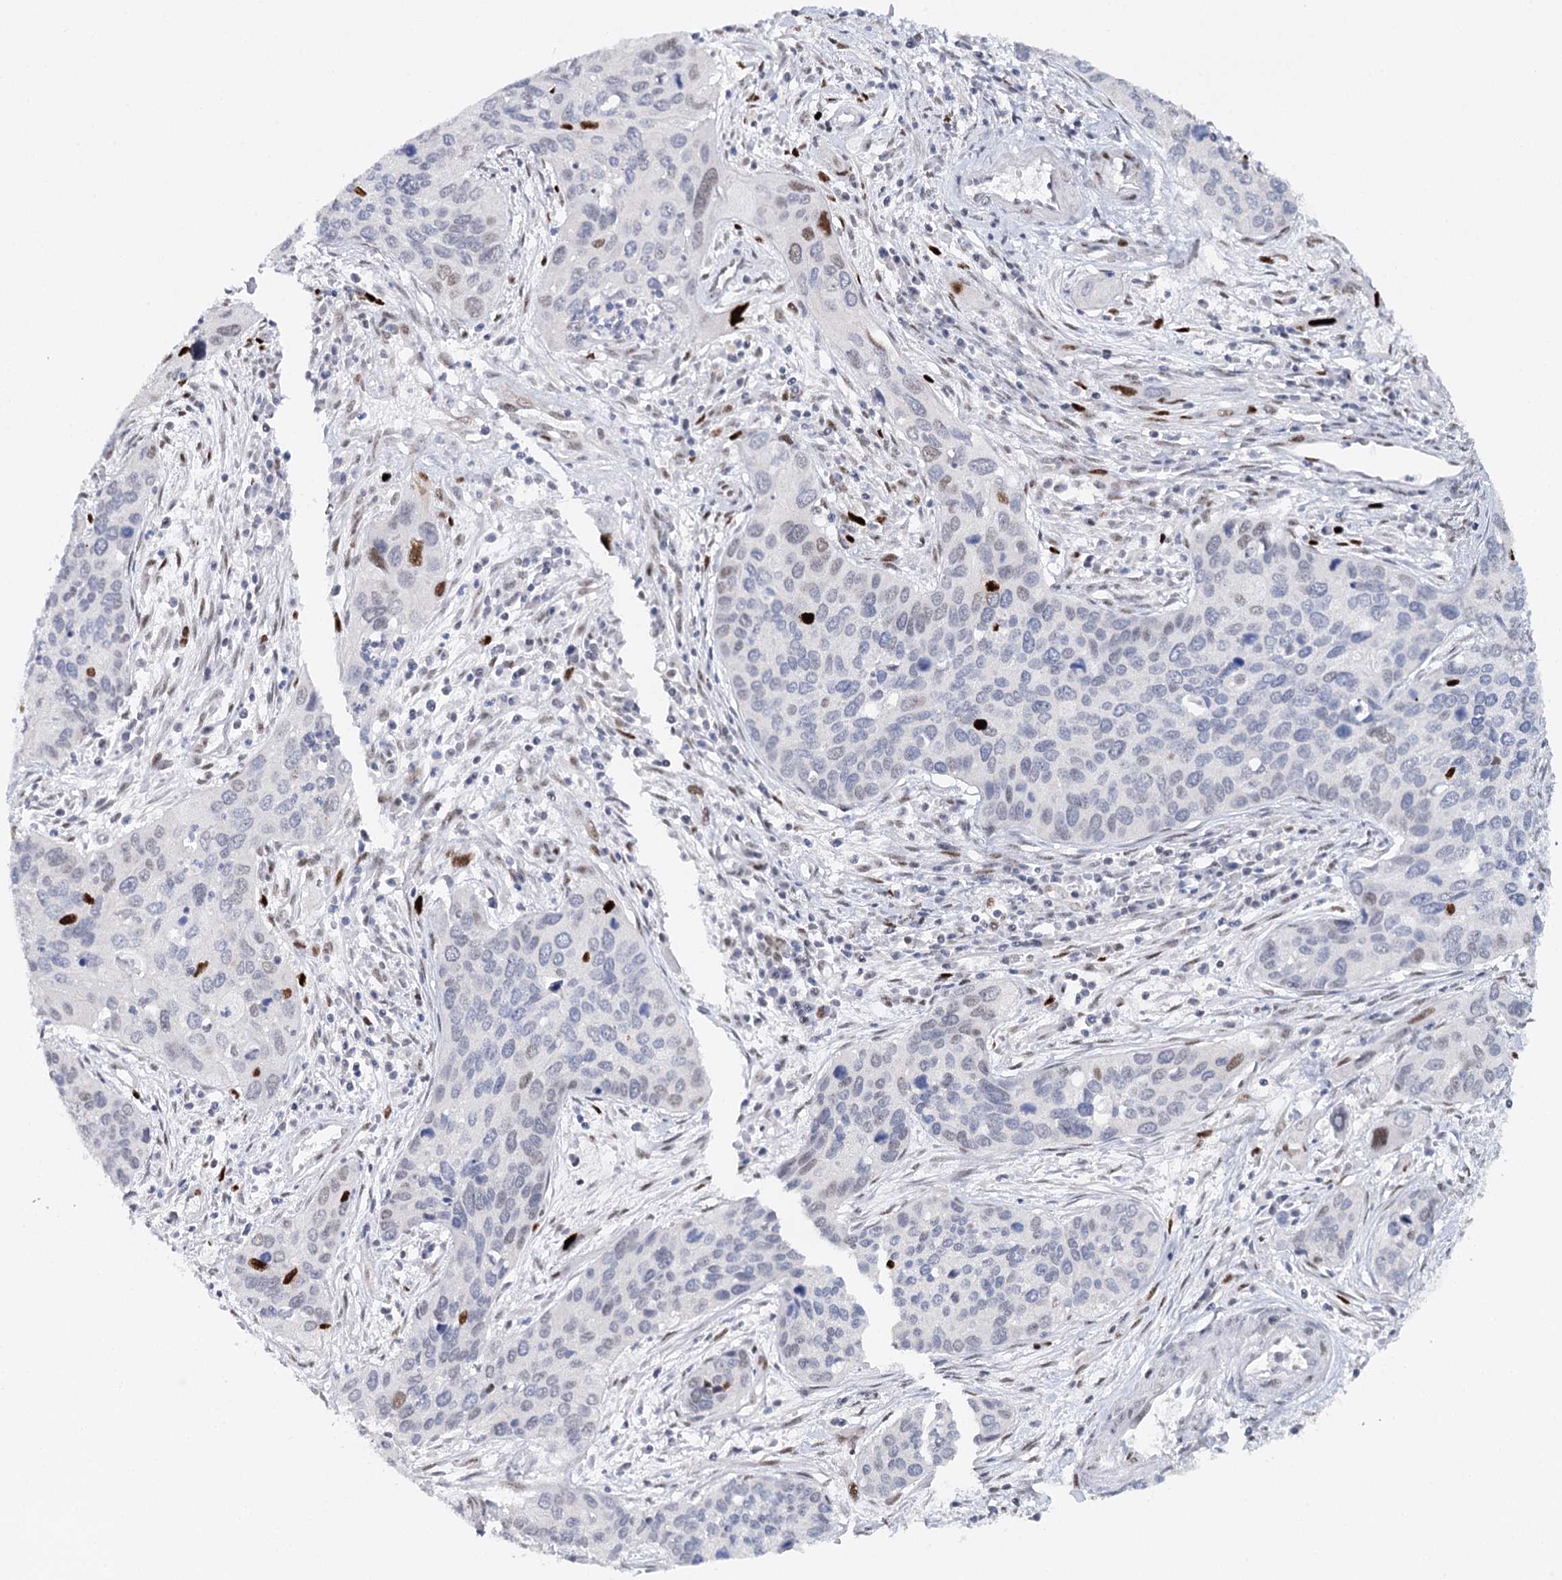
{"staining": {"intensity": "moderate", "quantity": "<25%", "location": "nuclear"}, "tissue": "cervical cancer", "cell_type": "Tumor cells", "image_type": "cancer", "snomed": [{"axis": "morphology", "description": "Squamous cell carcinoma, NOS"}, {"axis": "topography", "description": "Cervix"}], "caption": "A histopathology image of human cervical cancer stained for a protein reveals moderate nuclear brown staining in tumor cells.", "gene": "TP53", "patient": {"sex": "female", "age": 55}}